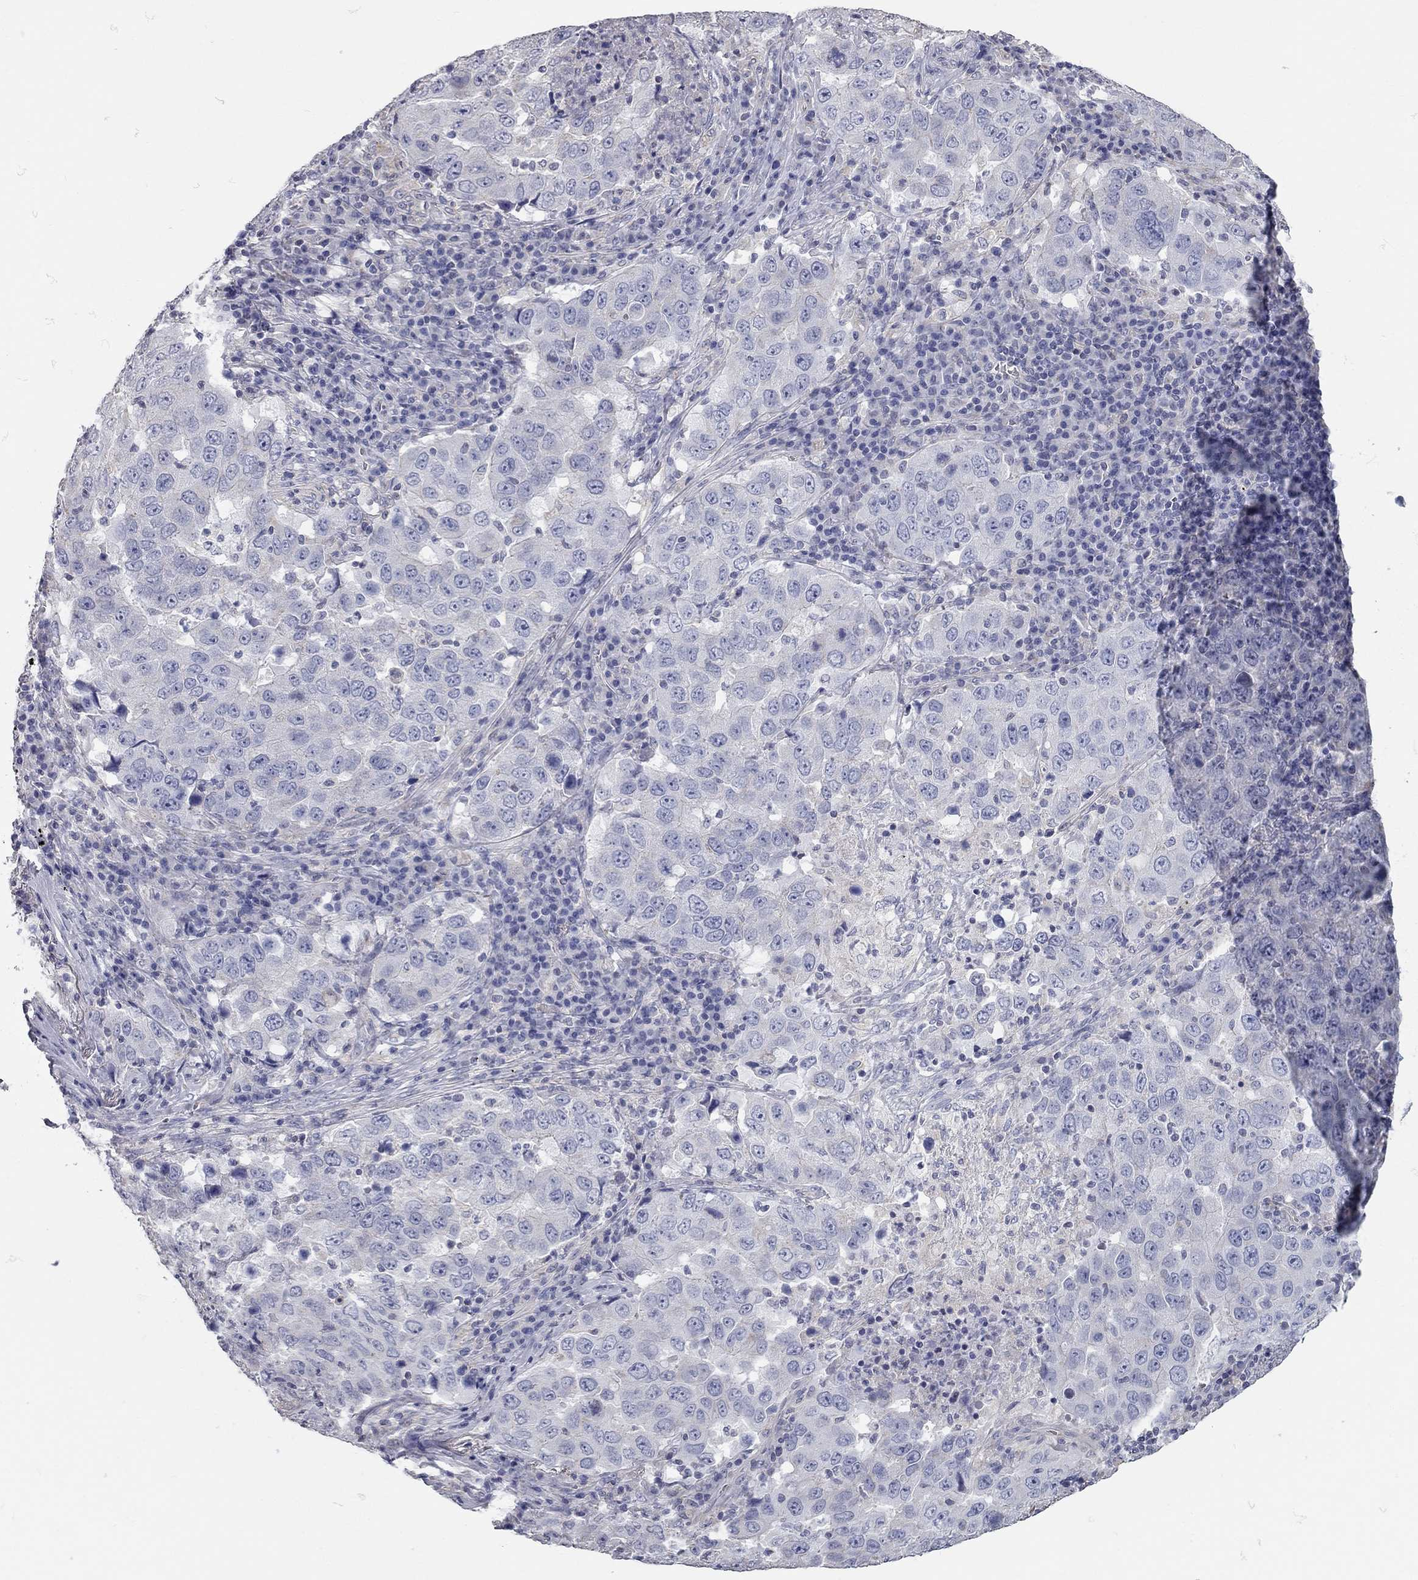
{"staining": {"intensity": "negative", "quantity": "none", "location": "none"}, "tissue": "lung cancer", "cell_type": "Tumor cells", "image_type": "cancer", "snomed": [{"axis": "morphology", "description": "Adenocarcinoma, NOS"}, {"axis": "topography", "description": "Lung"}], "caption": "Human adenocarcinoma (lung) stained for a protein using immunohistochemistry shows no positivity in tumor cells.", "gene": "C10orf90", "patient": {"sex": "male", "age": 73}}